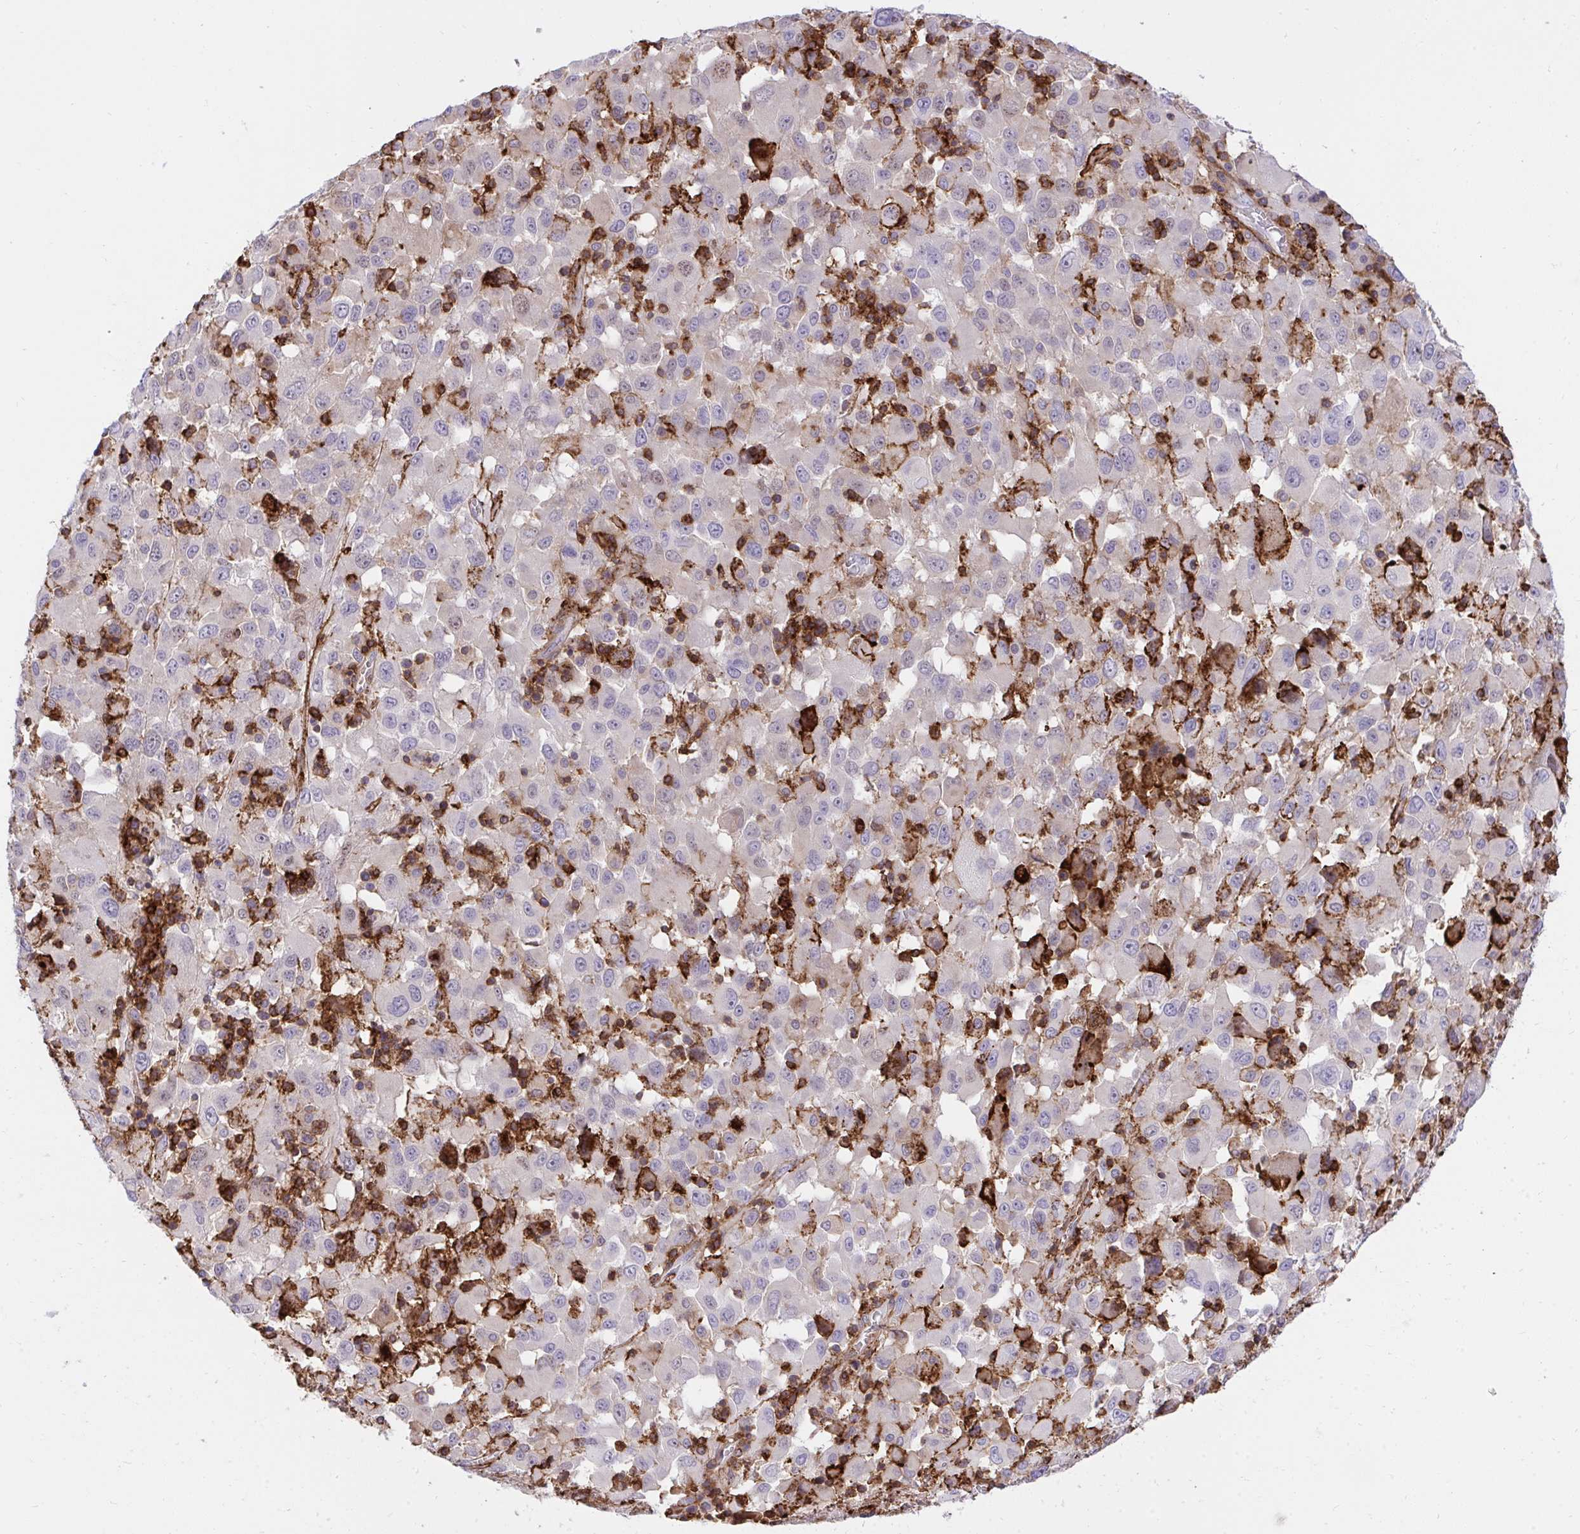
{"staining": {"intensity": "negative", "quantity": "none", "location": "none"}, "tissue": "melanoma", "cell_type": "Tumor cells", "image_type": "cancer", "snomed": [{"axis": "morphology", "description": "Malignant melanoma, Metastatic site"}, {"axis": "topography", "description": "Soft tissue"}], "caption": "There is no significant staining in tumor cells of melanoma.", "gene": "ERI1", "patient": {"sex": "male", "age": 50}}